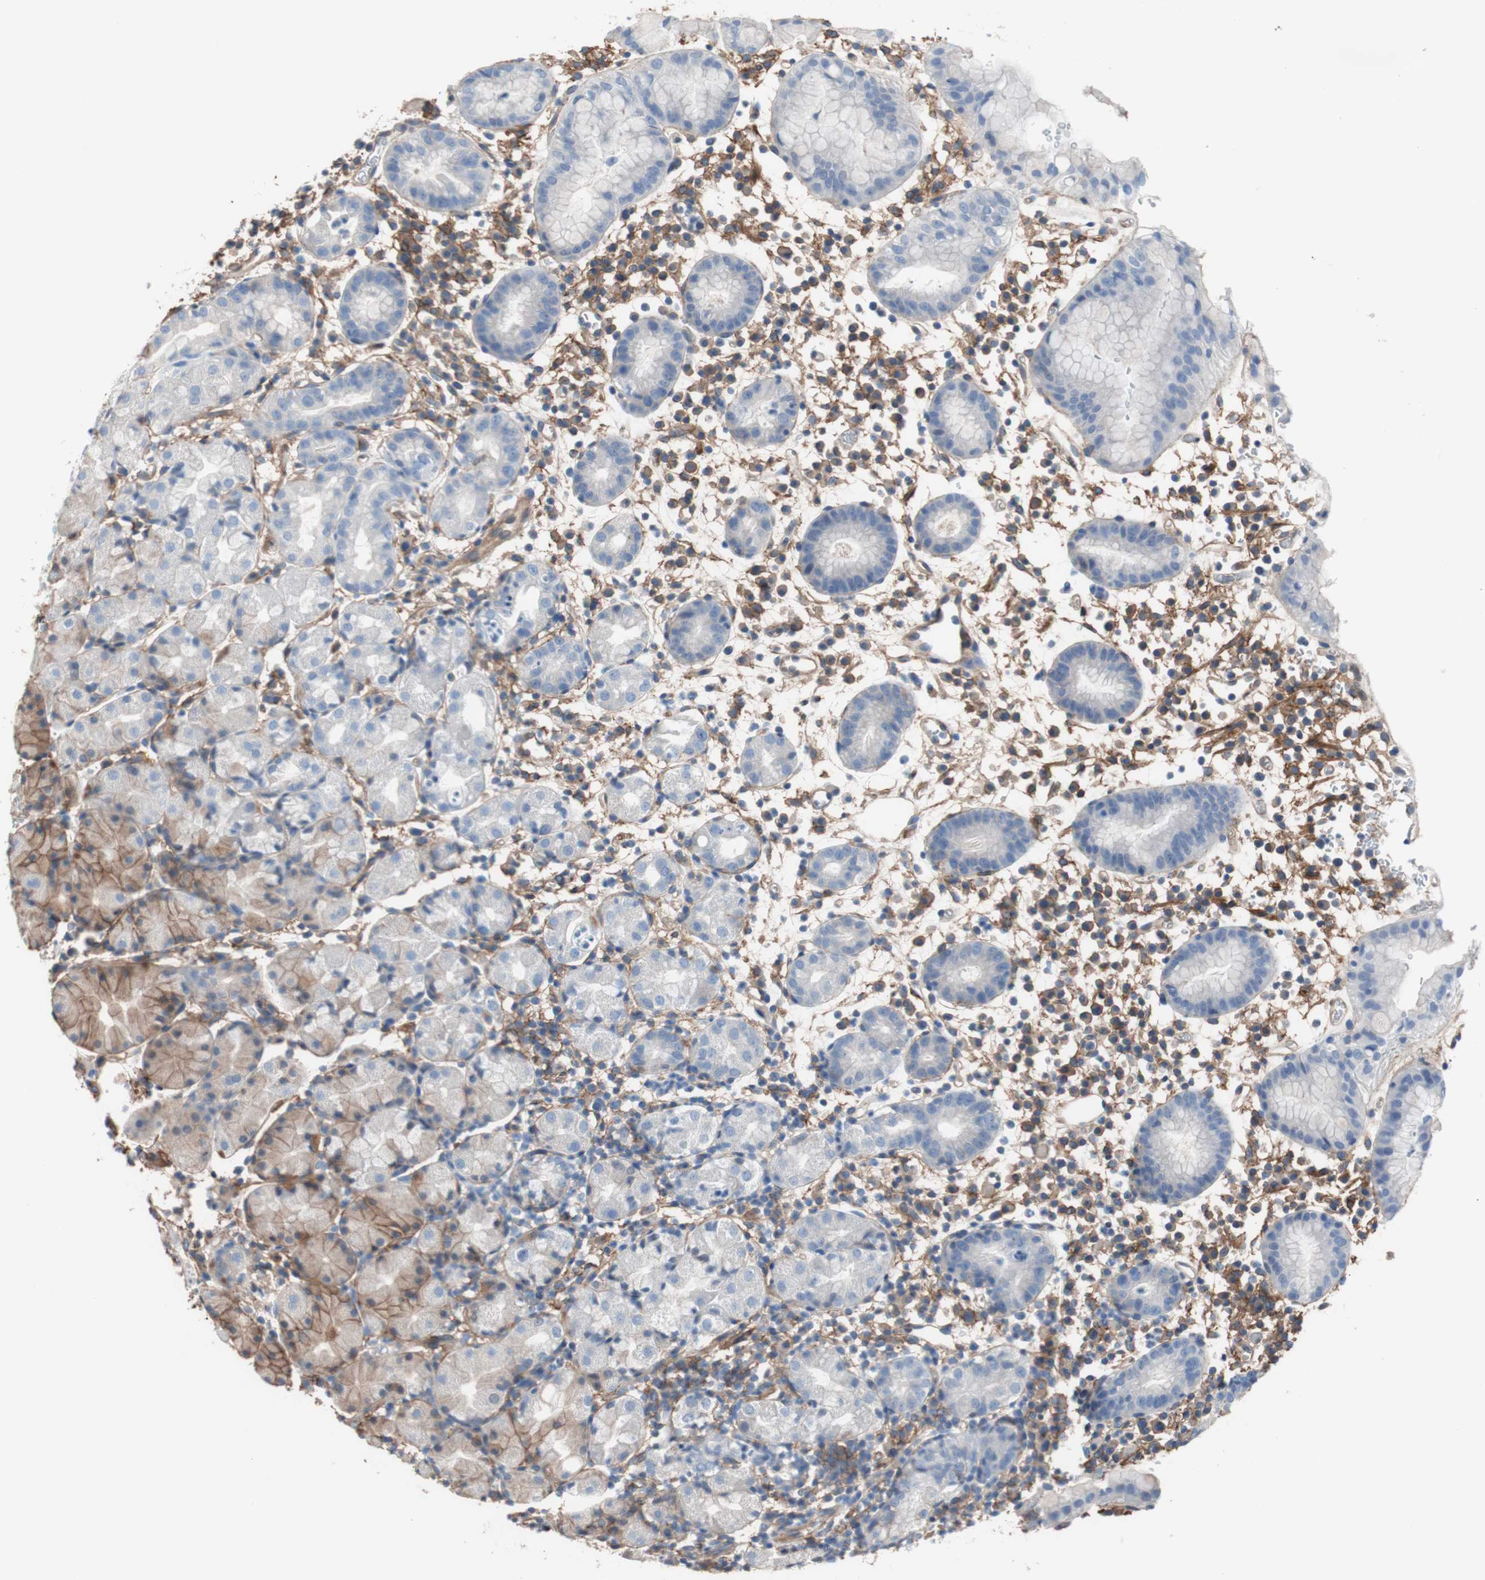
{"staining": {"intensity": "moderate", "quantity": "<25%", "location": "cytoplasmic/membranous"}, "tissue": "stomach", "cell_type": "Glandular cells", "image_type": "normal", "snomed": [{"axis": "morphology", "description": "Normal tissue, NOS"}, {"axis": "topography", "description": "Stomach"}, {"axis": "topography", "description": "Stomach, lower"}], "caption": "This is a micrograph of immunohistochemistry (IHC) staining of normal stomach, which shows moderate expression in the cytoplasmic/membranous of glandular cells.", "gene": "CD81", "patient": {"sex": "female", "age": 75}}